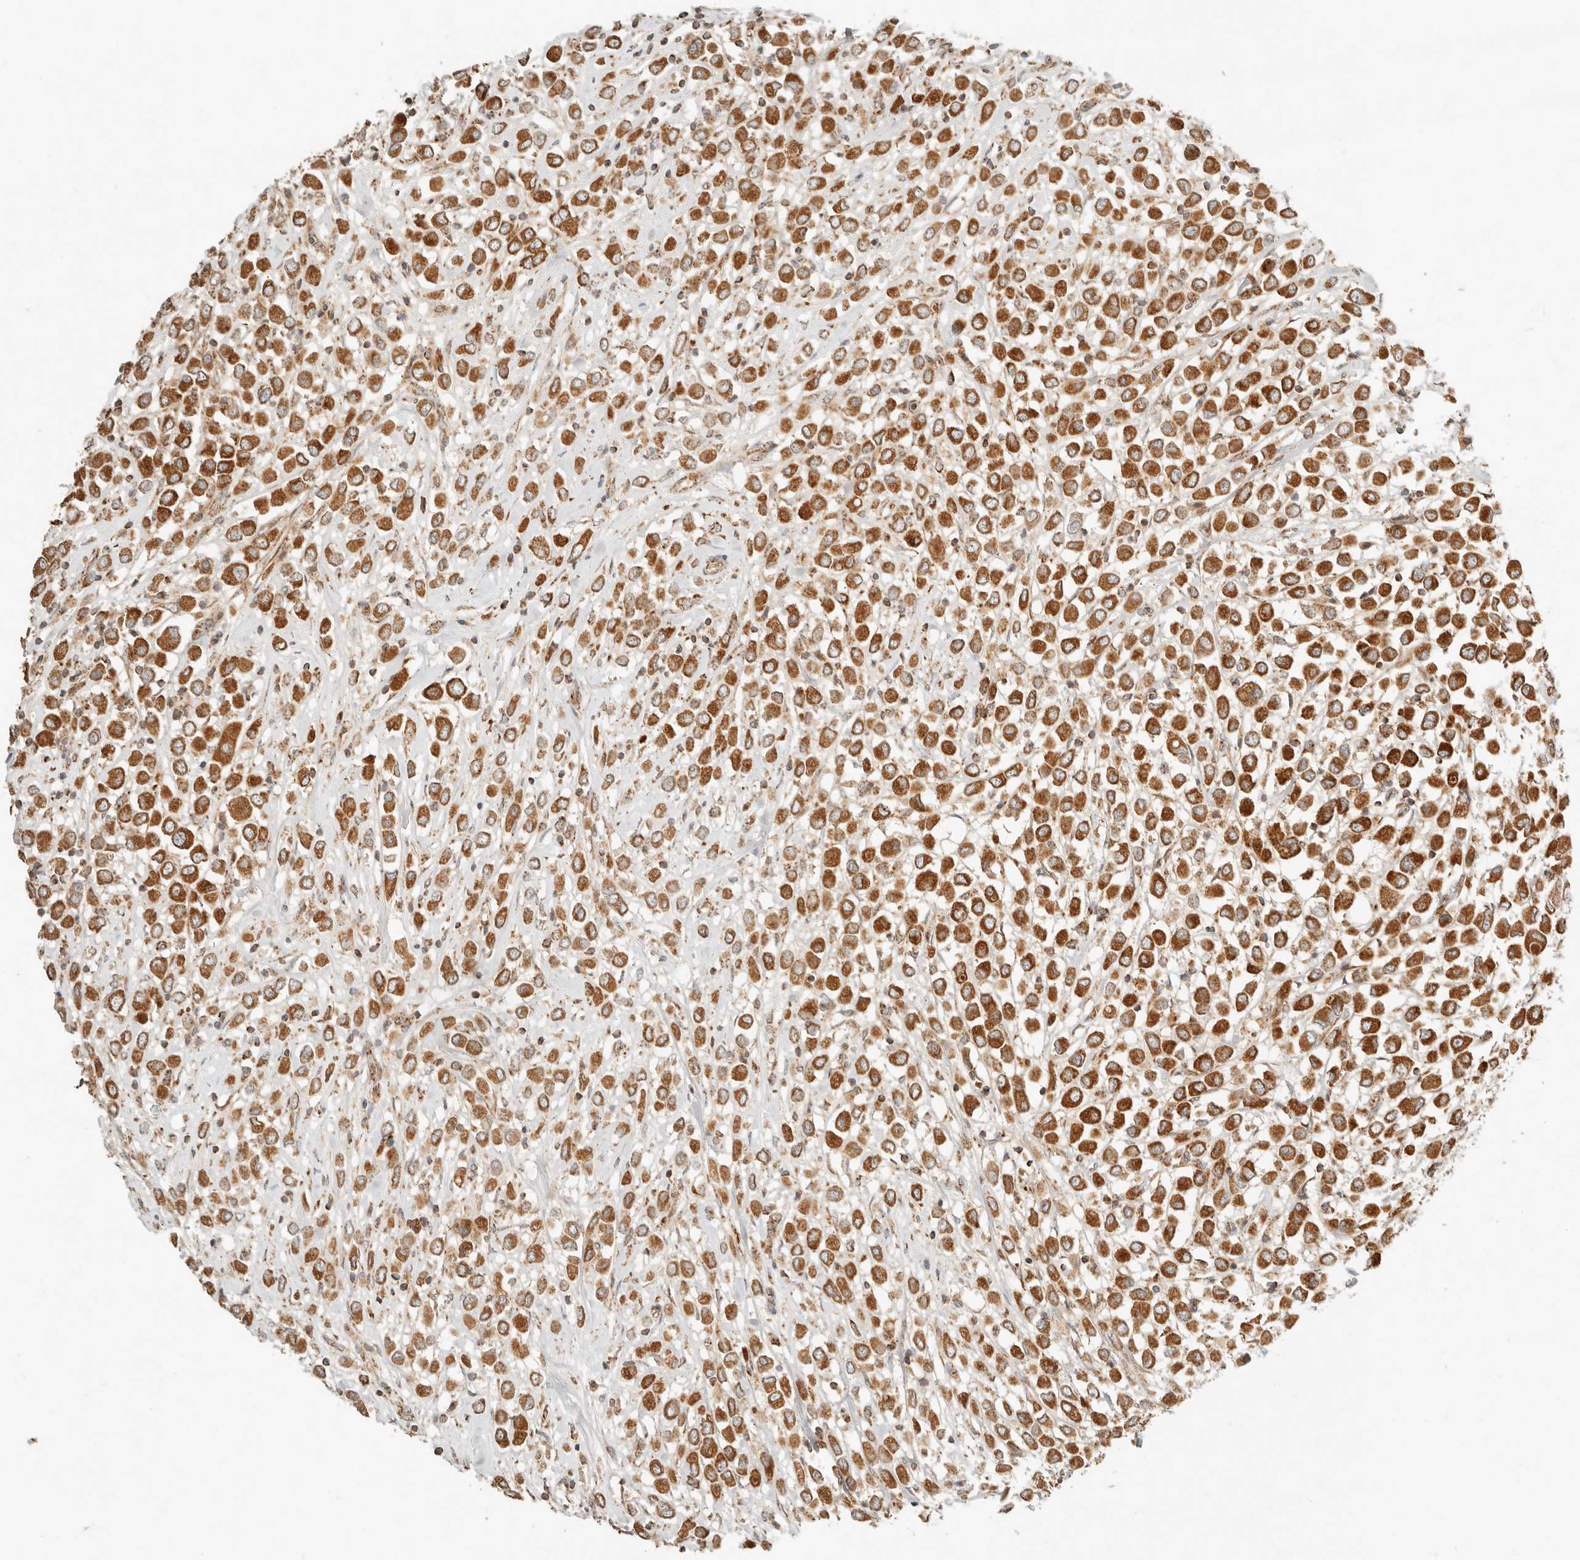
{"staining": {"intensity": "strong", "quantity": ">75%", "location": "cytoplasmic/membranous"}, "tissue": "breast cancer", "cell_type": "Tumor cells", "image_type": "cancer", "snomed": [{"axis": "morphology", "description": "Duct carcinoma"}, {"axis": "topography", "description": "Breast"}], "caption": "Infiltrating ductal carcinoma (breast) stained with DAB immunohistochemistry (IHC) displays high levels of strong cytoplasmic/membranous expression in about >75% of tumor cells.", "gene": "MRPL55", "patient": {"sex": "female", "age": 61}}